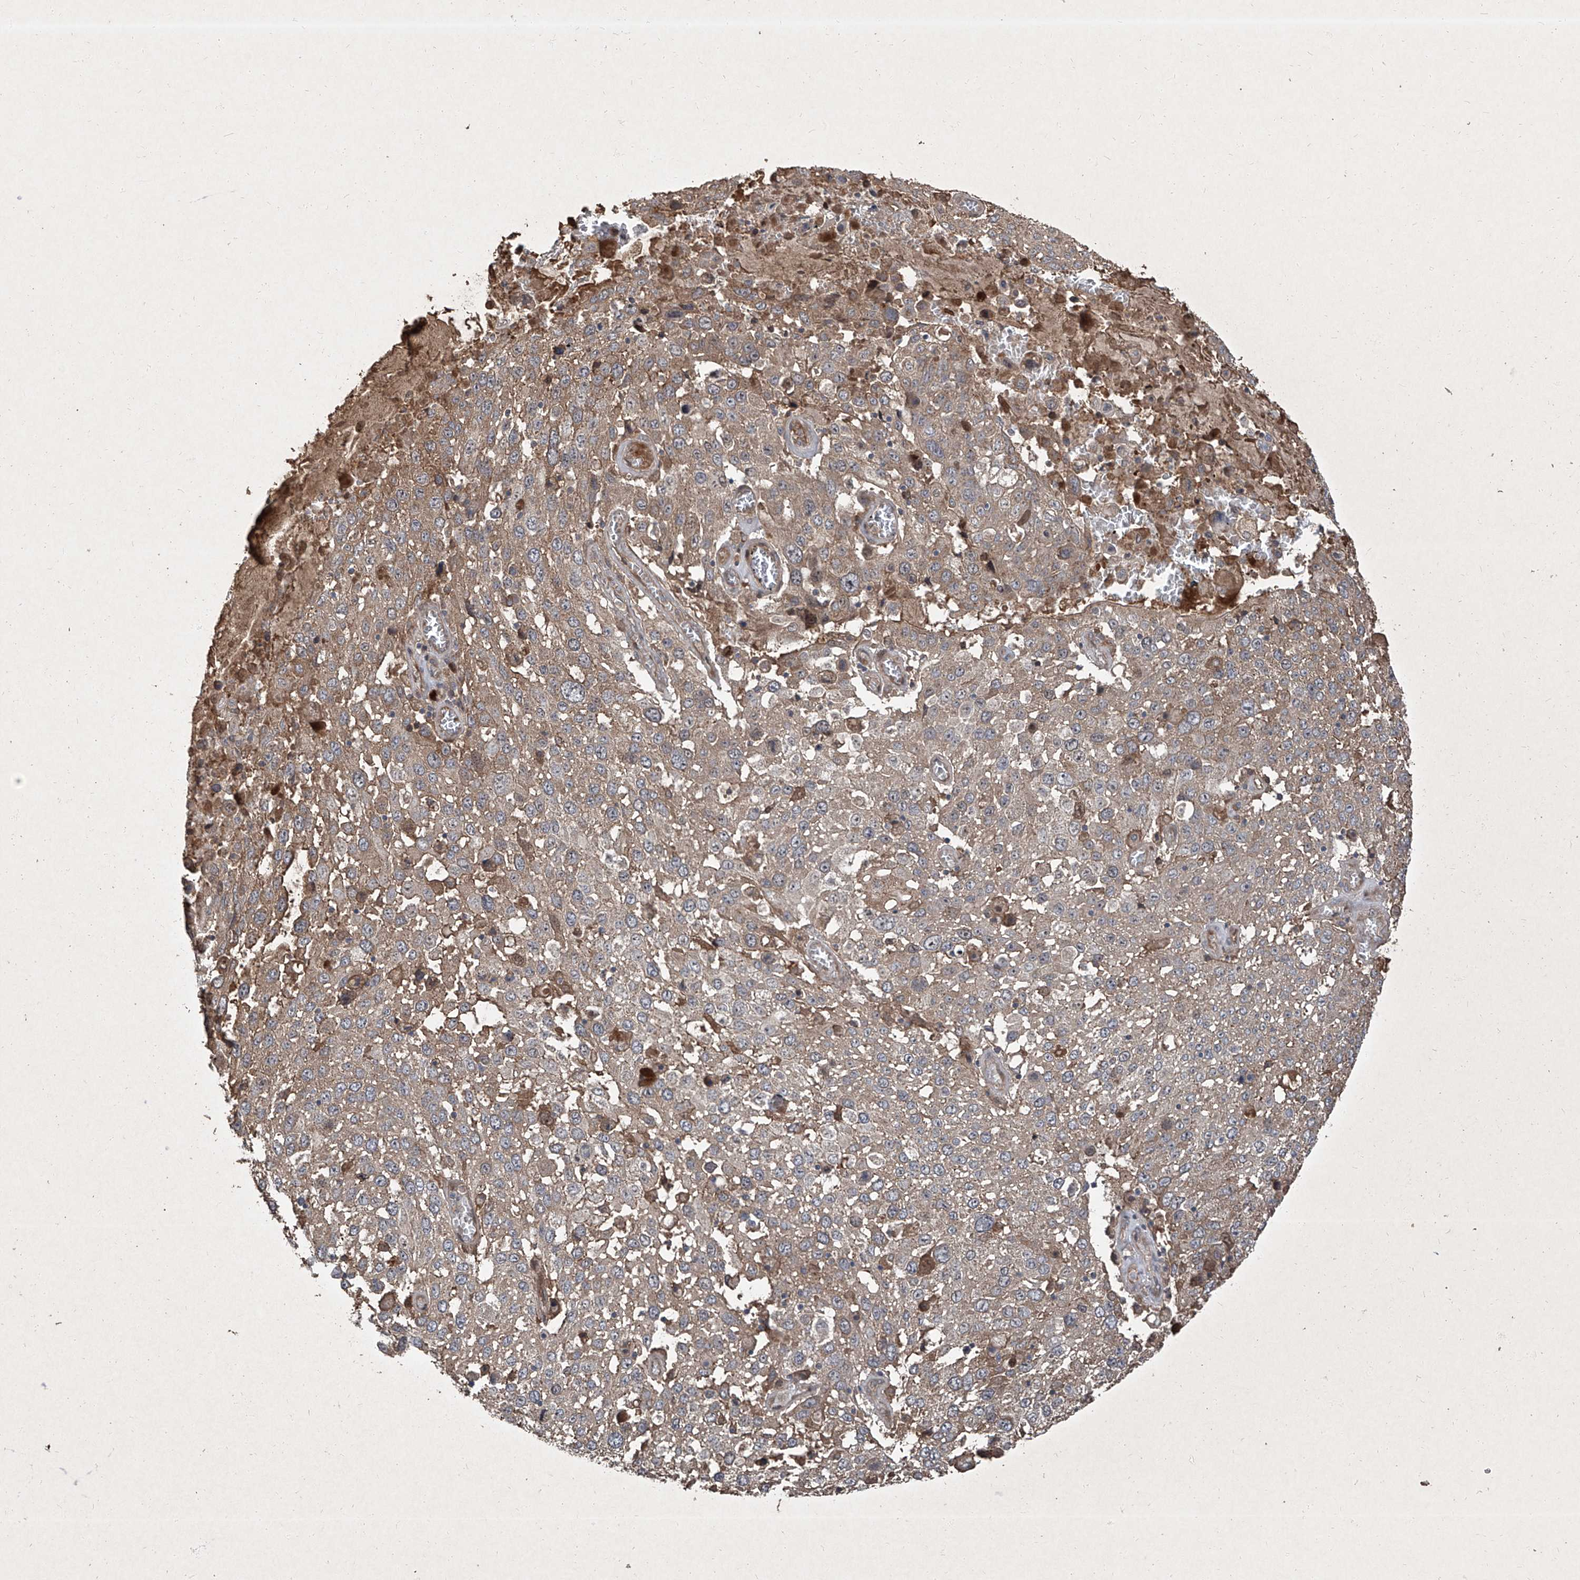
{"staining": {"intensity": "weak", "quantity": ">75%", "location": "cytoplasmic/membranous"}, "tissue": "lung cancer", "cell_type": "Tumor cells", "image_type": "cancer", "snomed": [{"axis": "morphology", "description": "Squamous cell carcinoma, NOS"}, {"axis": "topography", "description": "Lung"}], "caption": "Immunohistochemical staining of human lung cancer demonstrates low levels of weak cytoplasmic/membranous protein expression in about >75% of tumor cells.", "gene": "CCN1", "patient": {"sex": "male", "age": 65}}